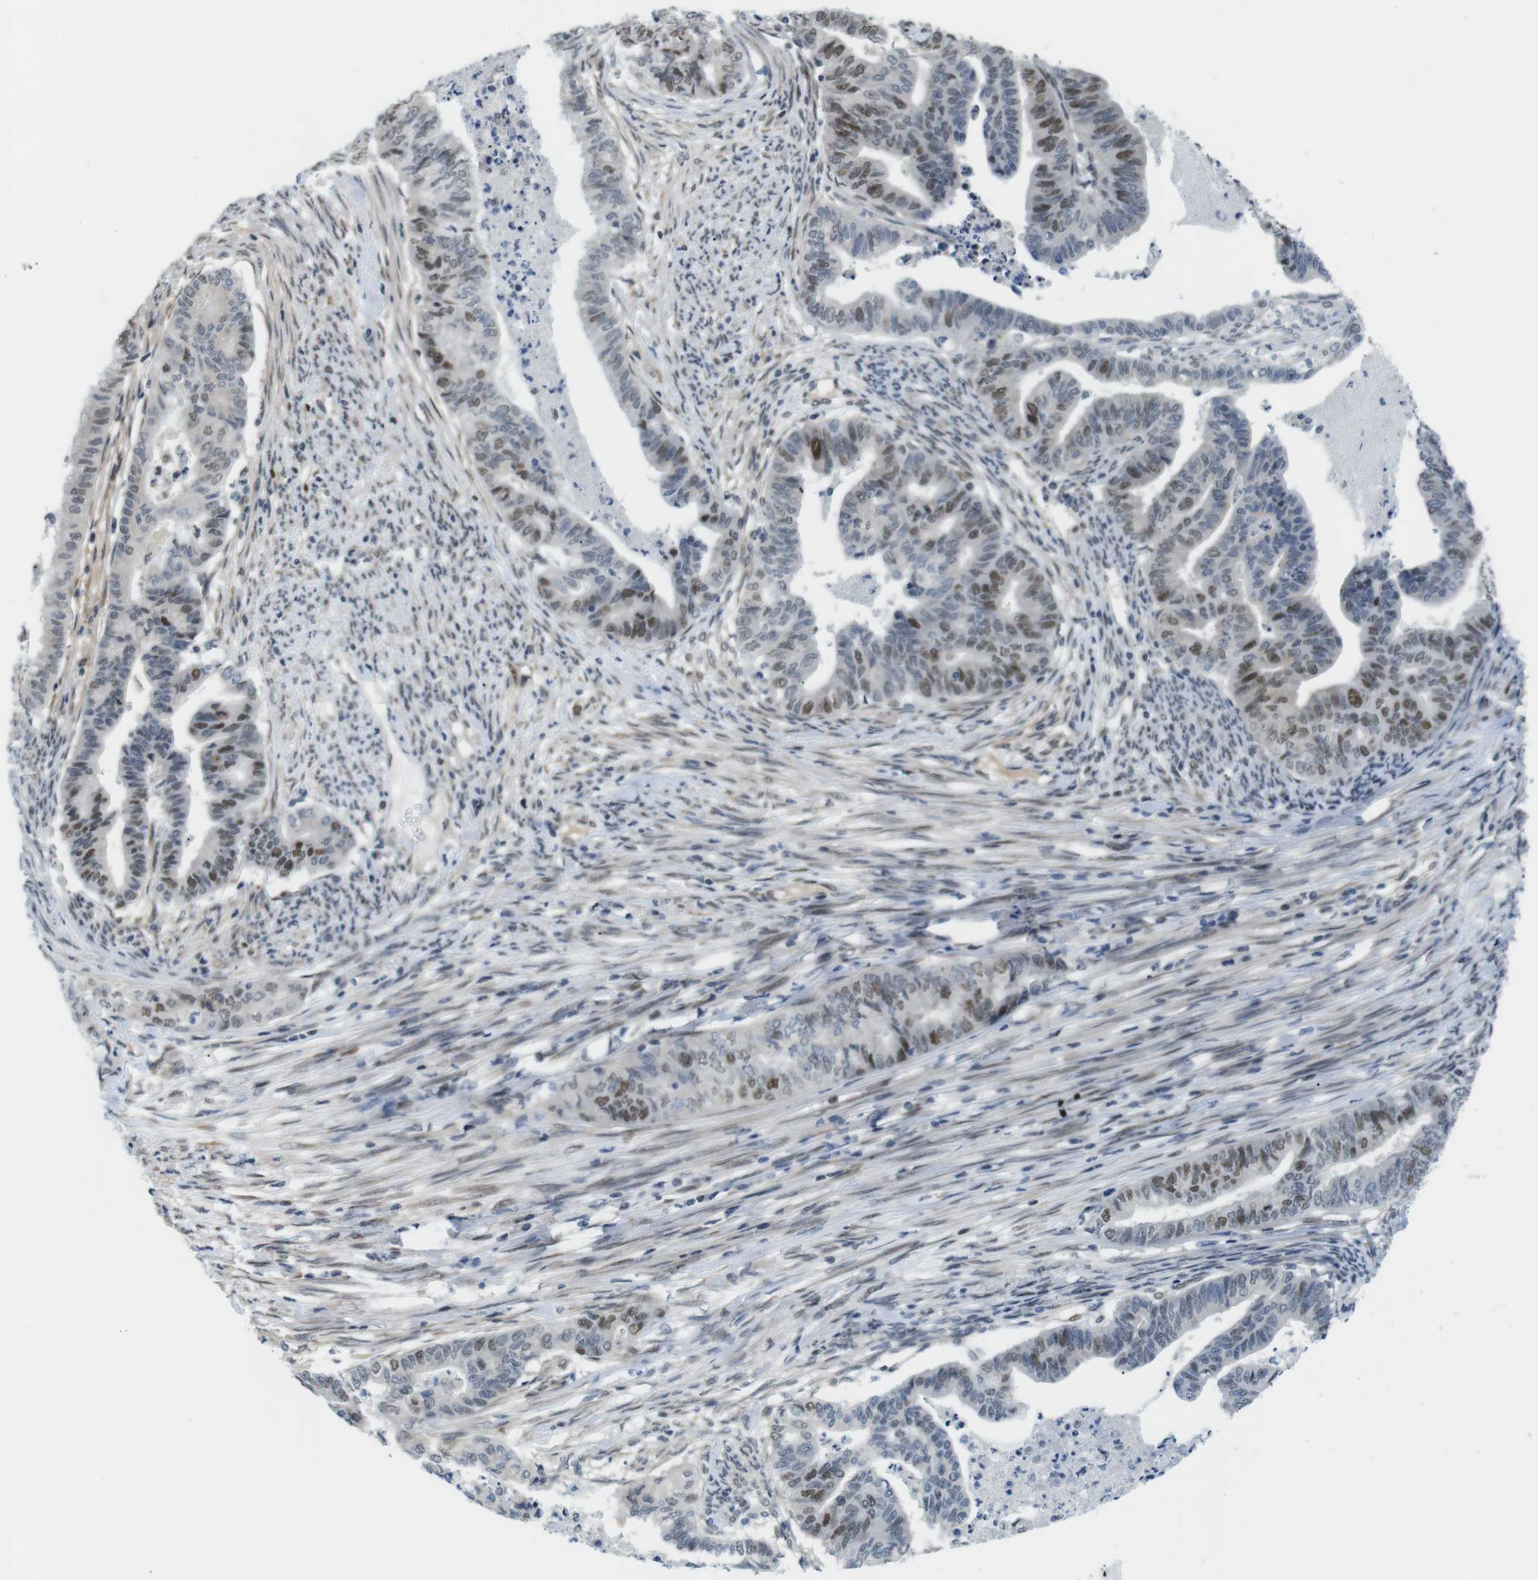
{"staining": {"intensity": "moderate", "quantity": "25%-75%", "location": "nuclear"}, "tissue": "endometrial cancer", "cell_type": "Tumor cells", "image_type": "cancer", "snomed": [{"axis": "morphology", "description": "Adenocarcinoma, NOS"}, {"axis": "topography", "description": "Endometrium"}], "caption": "A histopathology image of human adenocarcinoma (endometrial) stained for a protein exhibits moderate nuclear brown staining in tumor cells. (Brightfield microscopy of DAB IHC at high magnification).", "gene": "SMCO2", "patient": {"sex": "female", "age": 79}}